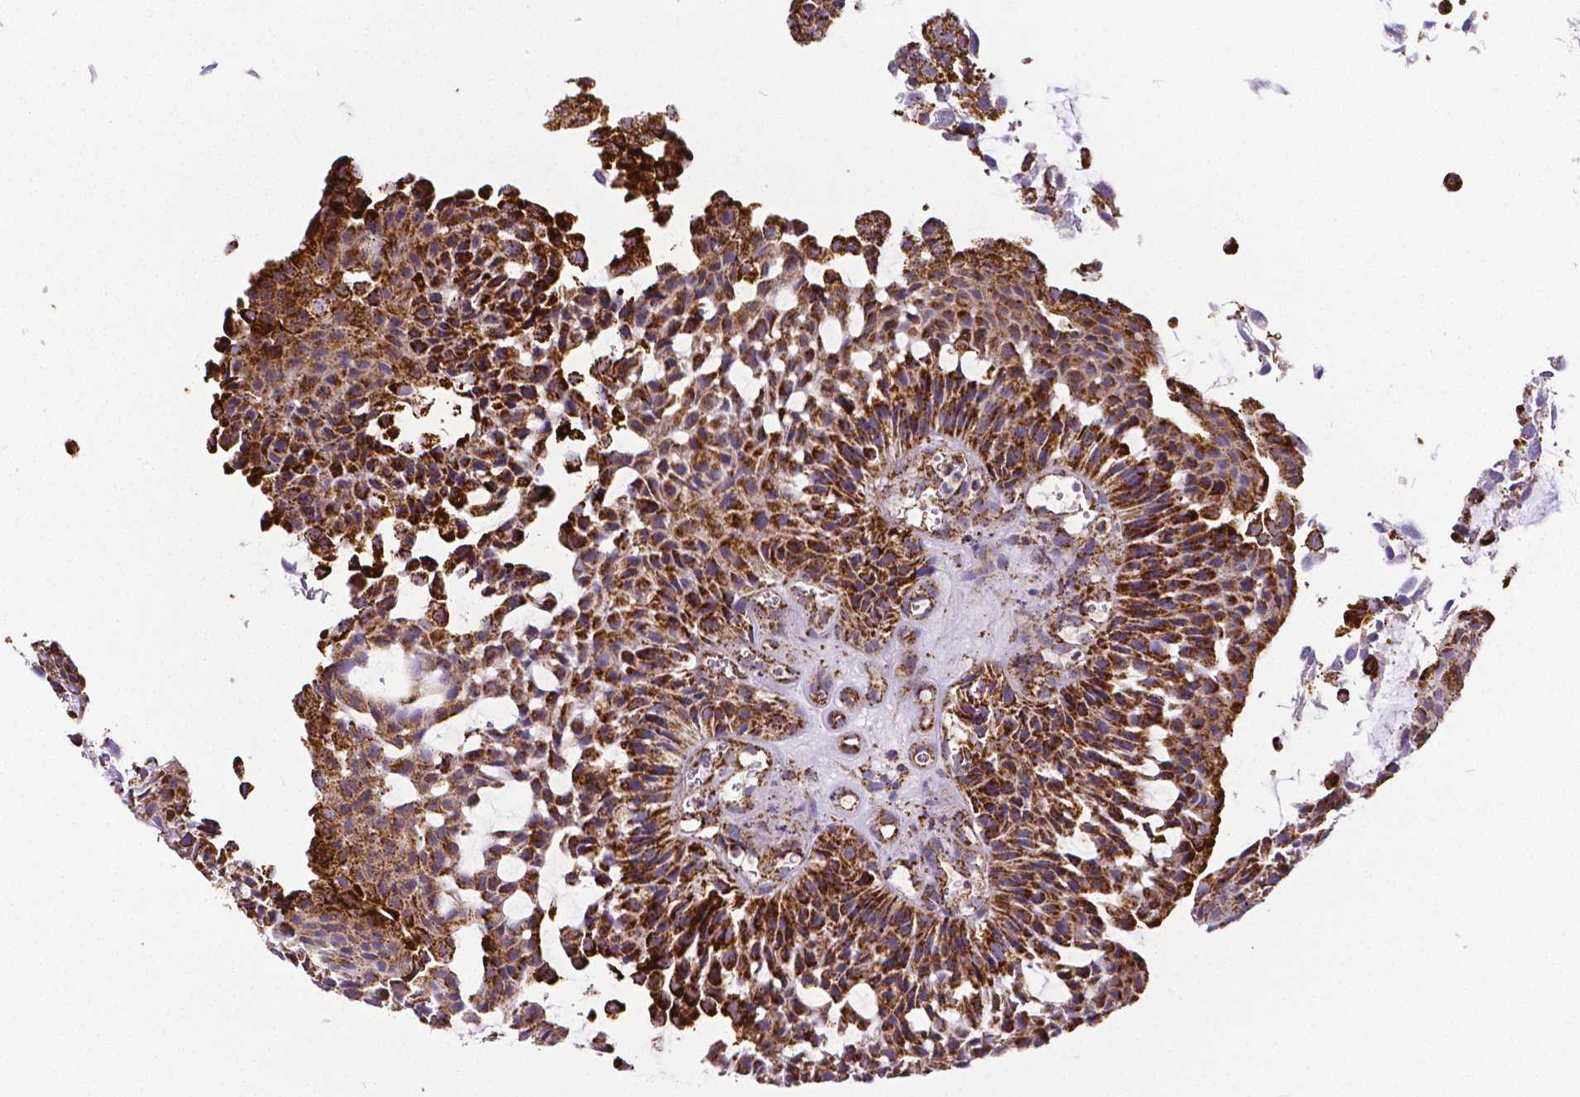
{"staining": {"intensity": "strong", "quantity": ">75%", "location": "cytoplasmic/membranous"}, "tissue": "urothelial cancer", "cell_type": "Tumor cells", "image_type": "cancer", "snomed": [{"axis": "morphology", "description": "Urothelial carcinoma, NOS"}, {"axis": "topography", "description": "Urinary bladder"}], "caption": "Immunohistochemistry (IHC) (DAB (3,3'-diaminobenzidine)) staining of transitional cell carcinoma demonstrates strong cytoplasmic/membranous protein positivity in about >75% of tumor cells.", "gene": "MACC1", "patient": {"sex": "male", "age": 84}}